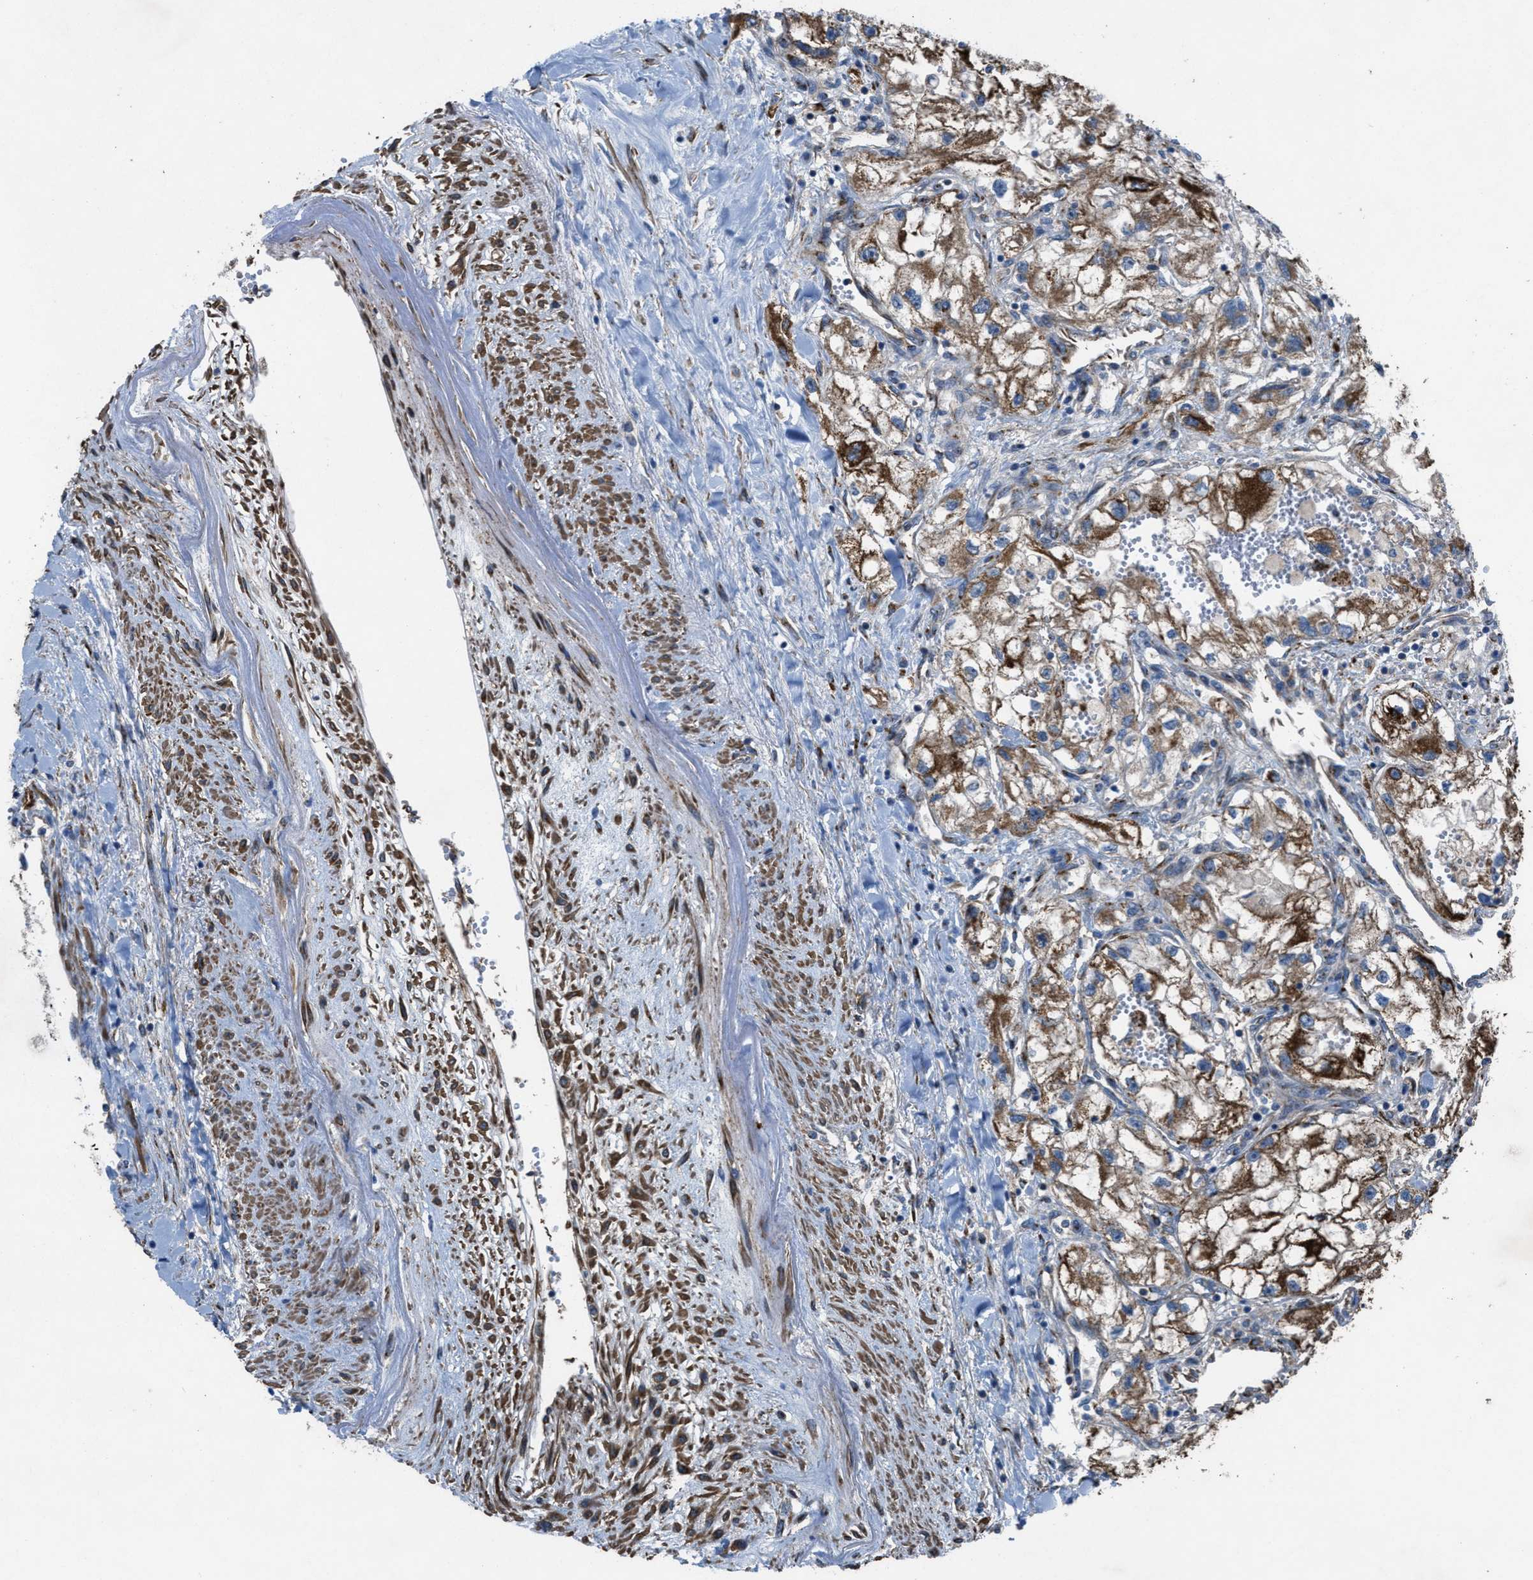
{"staining": {"intensity": "strong", "quantity": ">75%", "location": "cytoplasmic/membranous"}, "tissue": "renal cancer", "cell_type": "Tumor cells", "image_type": "cancer", "snomed": [{"axis": "morphology", "description": "Adenocarcinoma, NOS"}, {"axis": "topography", "description": "Kidney"}], "caption": "Renal cancer stained with a protein marker shows strong staining in tumor cells.", "gene": "SLC6A9", "patient": {"sex": "female", "age": 83}}